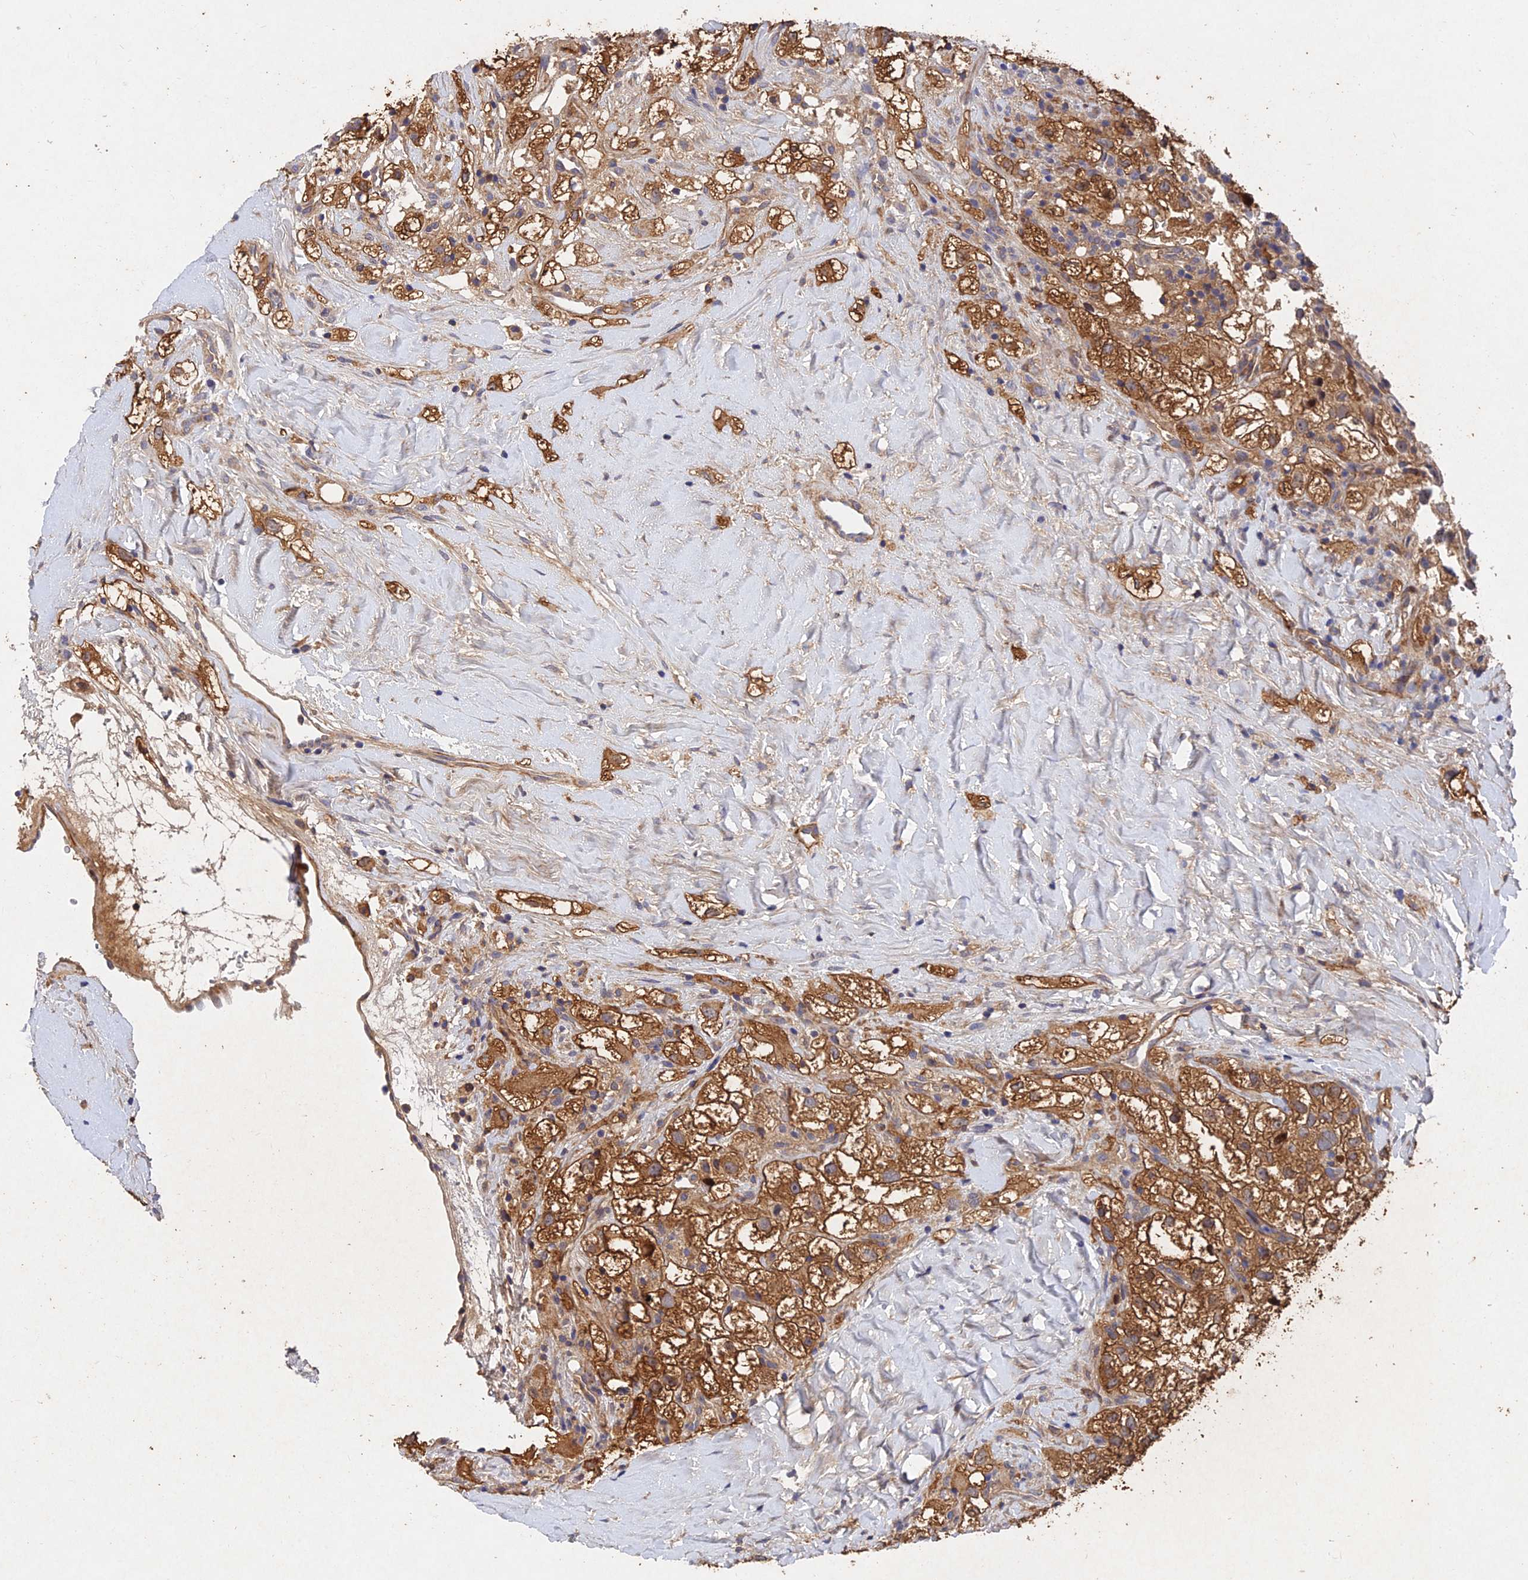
{"staining": {"intensity": "strong", "quantity": ">75%", "location": "cytoplasmic/membranous"}, "tissue": "renal cancer", "cell_type": "Tumor cells", "image_type": "cancer", "snomed": [{"axis": "morphology", "description": "Adenocarcinoma, NOS"}, {"axis": "topography", "description": "Kidney"}], "caption": "A brown stain labels strong cytoplasmic/membranous expression of a protein in human renal adenocarcinoma tumor cells.", "gene": "SLC38A11", "patient": {"sex": "male", "age": 59}}